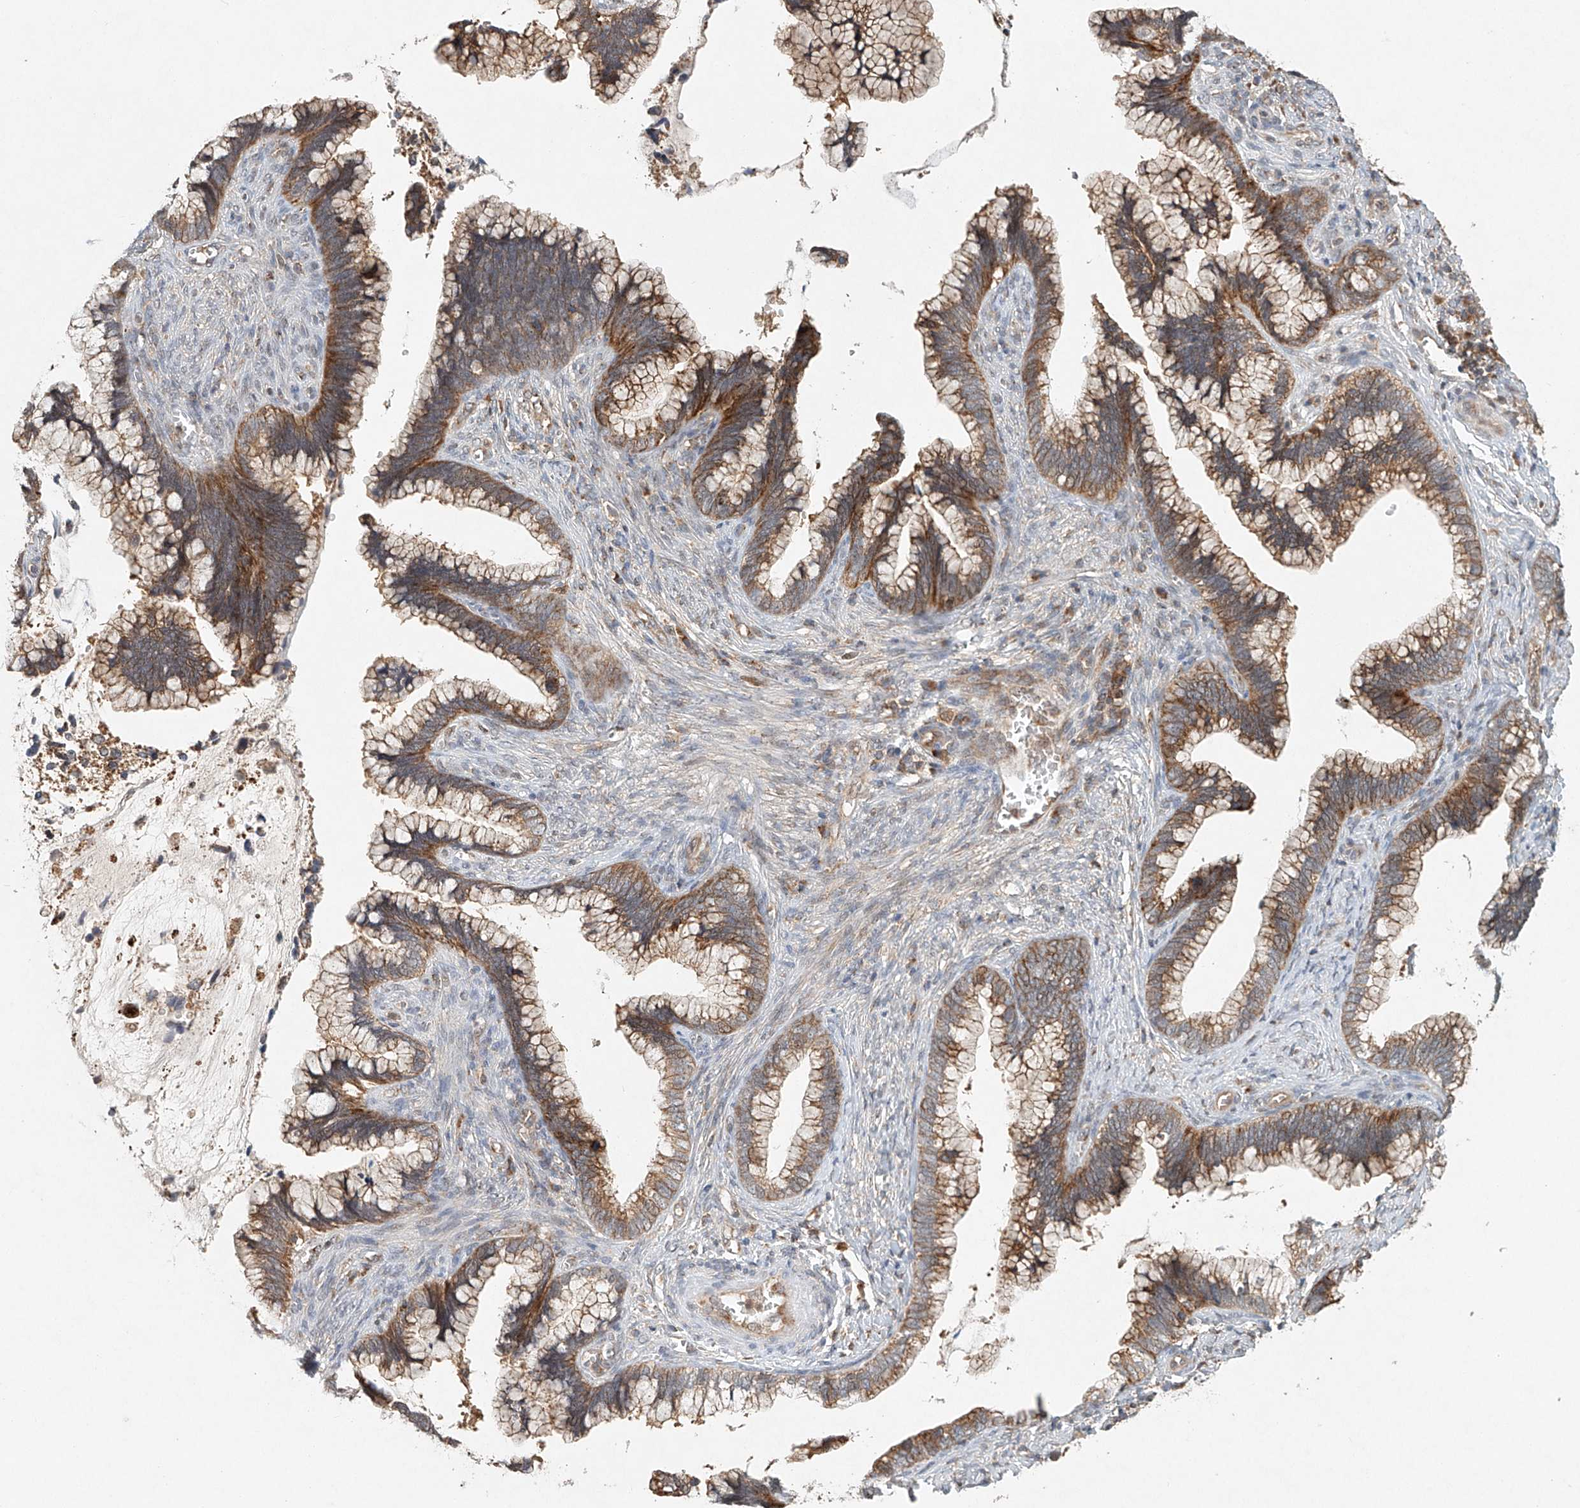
{"staining": {"intensity": "moderate", "quantity": ">75%", "location": "cytoplasmic/membranous"}, "tissue": "cervical cancer", "cell_type": "Tumor cells", "image_type": "cancer", "snomed": [{"axis": "morphology", "description": "Adenocarcinoma, NOS"}, {"axis": "topography", "description": "Cervix"}], "caption": "The micrograph demonstrates staining of adenocarcinoma (cervical), revealing moderate cytoplasmic/membranous protein staining (brown color) within tumor cells.", "gene": "DCAF11", "patient": {"sex": "female", "age": 44}}